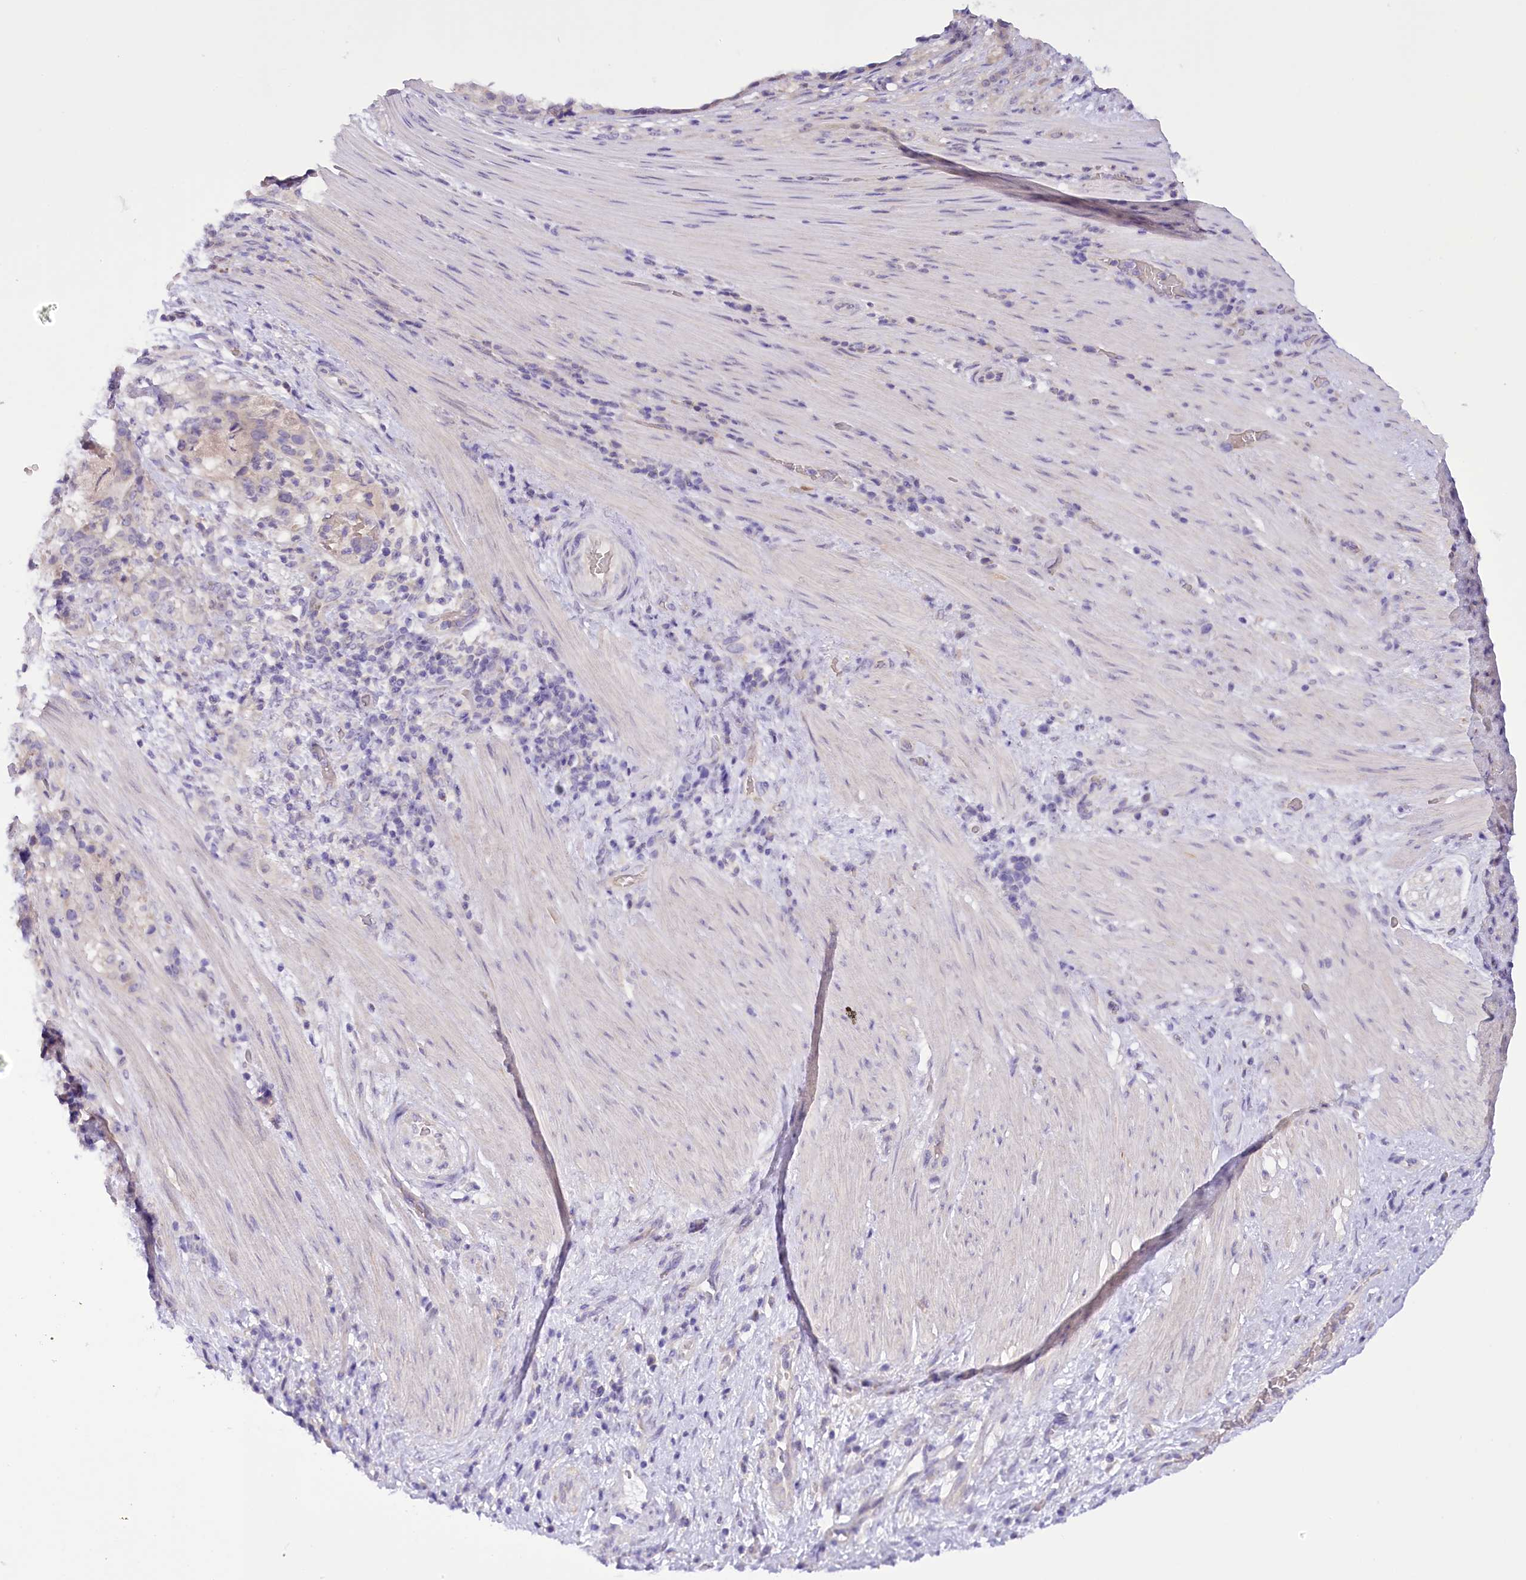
{"staining": {"intensity": "negative", "quantity": "none", "location": "none"}, "tissue": "stomach cancer", "cell_type": "Tumor cells", "image_type": "cancer", "snomed": [{"axis": "morphology", "description": "Adenocarcinoma, NOS"}, {"axis": "topography", "description": "Stomach"}], "caption": "IHC photomicrograph of neoplastic tissue: stomach cancer stained with DAB (3,3'-diaminobenzidine) displays no significant protein expression in tumor cells. The staining was performed using DAB (3,3'-diaminobenzidine) to visualize the protein expression in brown, while the nuclei were stained in blue with hematoxylin (Magnification: 20x).", "gene": "DCUN1D1", "patient": {"sex": "male", "age": 48}}